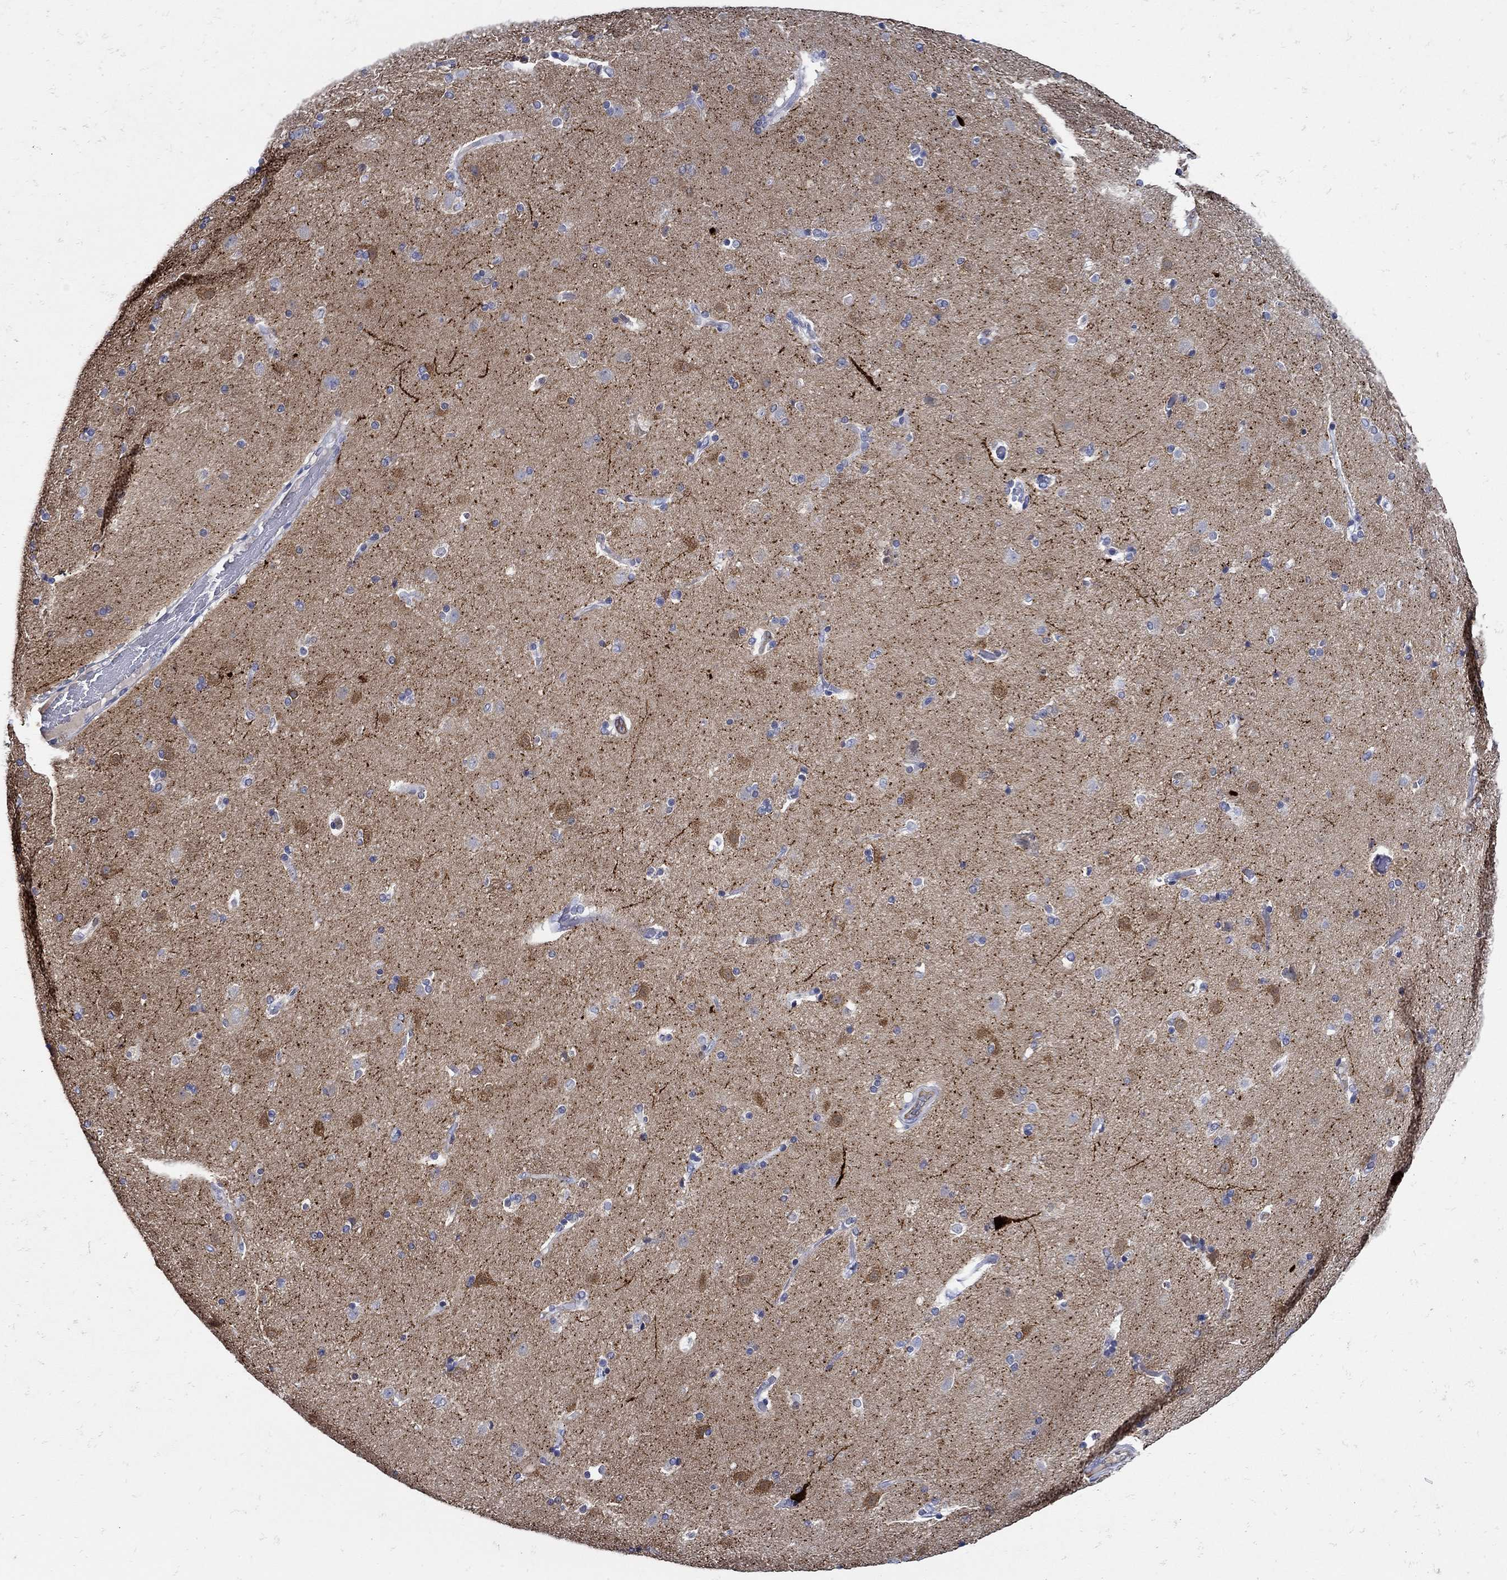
{"staining": {"intensity": "negative", "quantity": "none", "location": "none"}, "tissue": "caudate", "cell_type": "Glial cells", "image_type": "normal", "snomed": [{"axis": "morphology", "description": "Normal tissue, NOS"}, {"axis": "topography", "description": "Lateral ventricle wall"}], "caption": "Benign caudate was stained to show a protein in brown. There is no significant positivity in glial cells. The staining is performed using DAB brown chromogen with nuclei counter-stained in using hematoxylin.", "gene": "NOS1", "patient": {"sex": "male", "age": 54}}